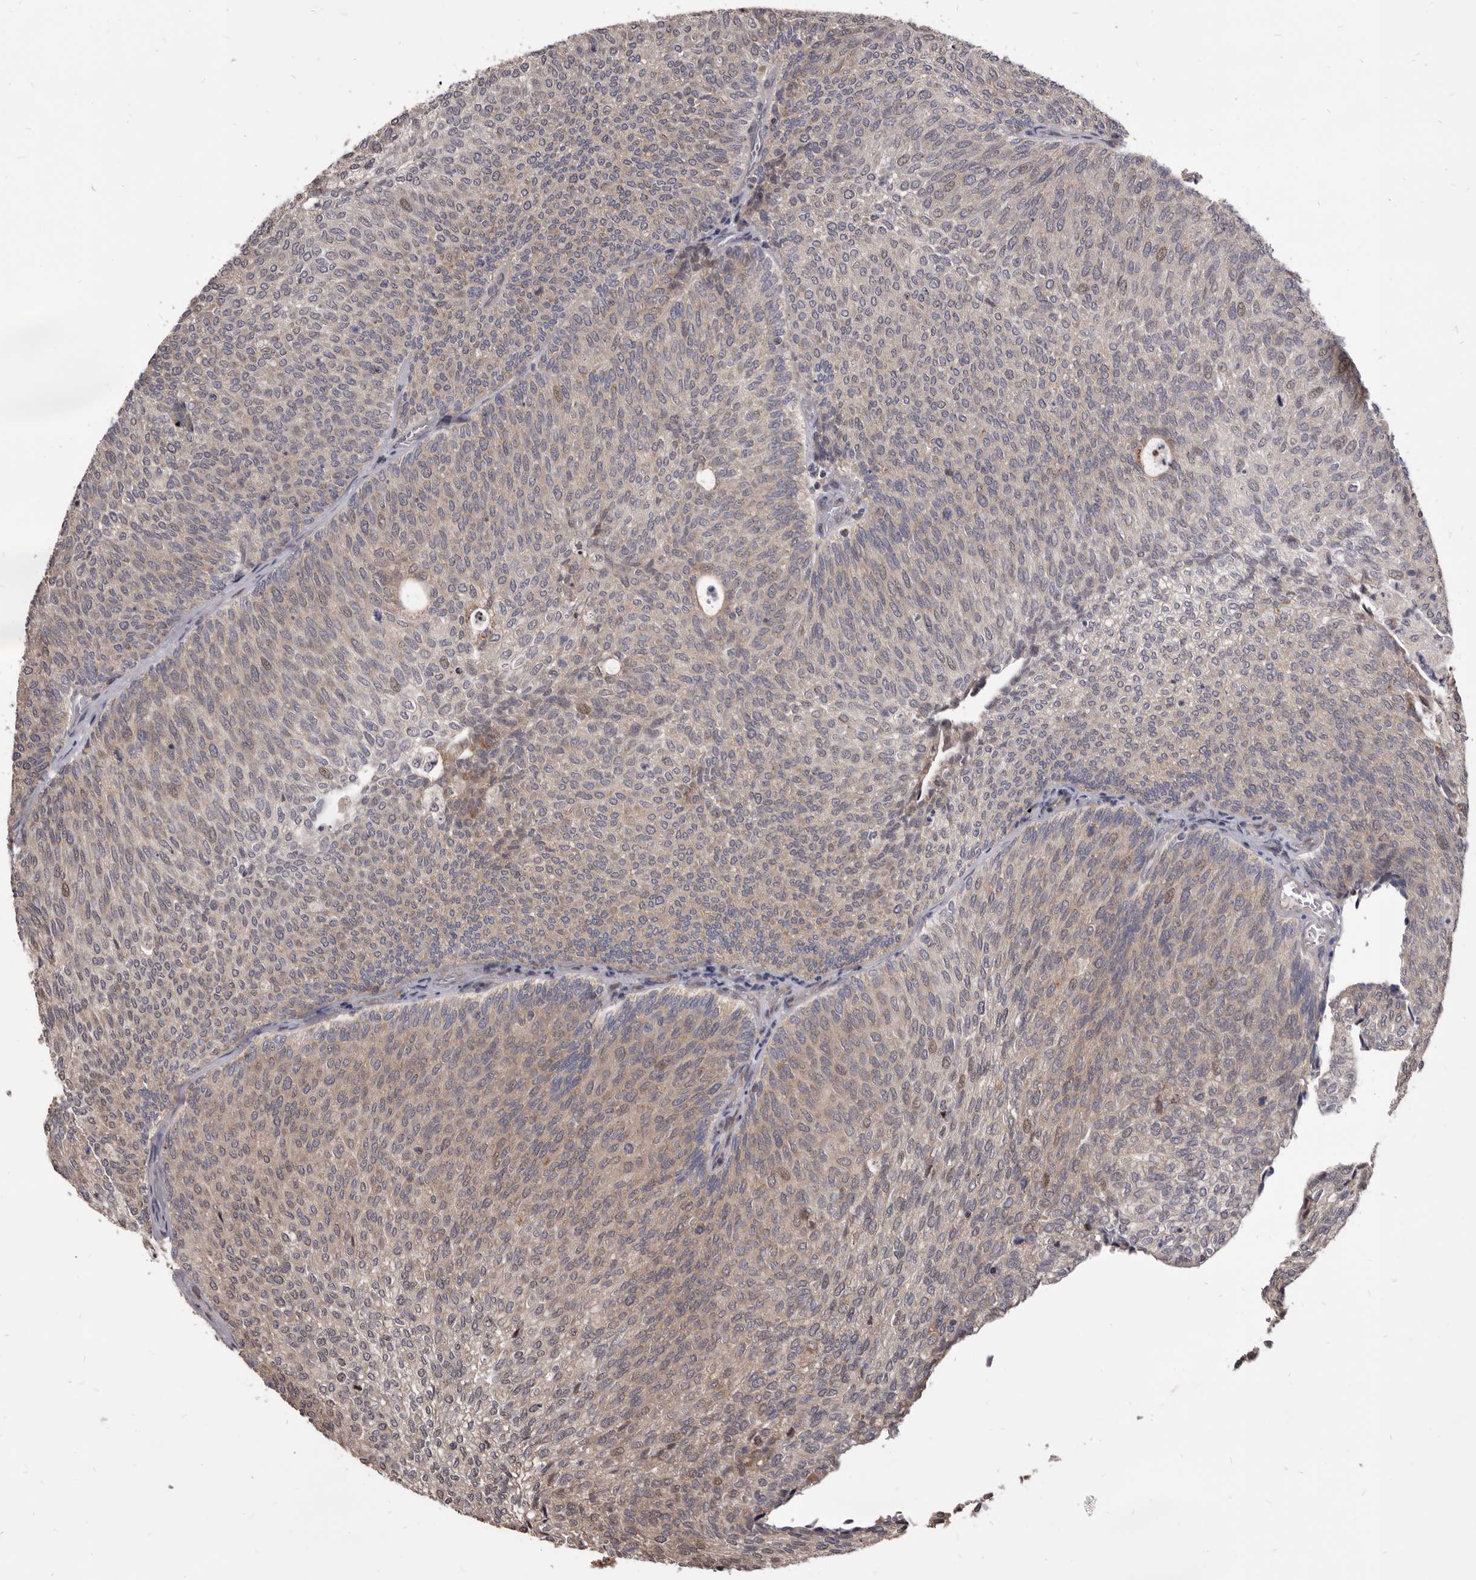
{"staining": {"intensity": "weak", "quantity": "25%-75%", "location": "cytoplasmic/membranous,nuclear"}, "tissue": "urothelial cancer", "cell_type": "Tumor cells", "image_type": "cancer", "snomed": [{"axis": "morphology", "description": "Urothelial carcinoma, Low grade"}, {"axis": "topography", "description": "Urinary bladder"}], "caption": "This photomicrograph reveals IHC staining of urothelial cancer, with low weak cytoplasmic/membranous and nuclear expression in approximately 25%-75% of tumor cells.", "gene": "MAP3K14", "patient": {"sex": "female", "age": 79}}